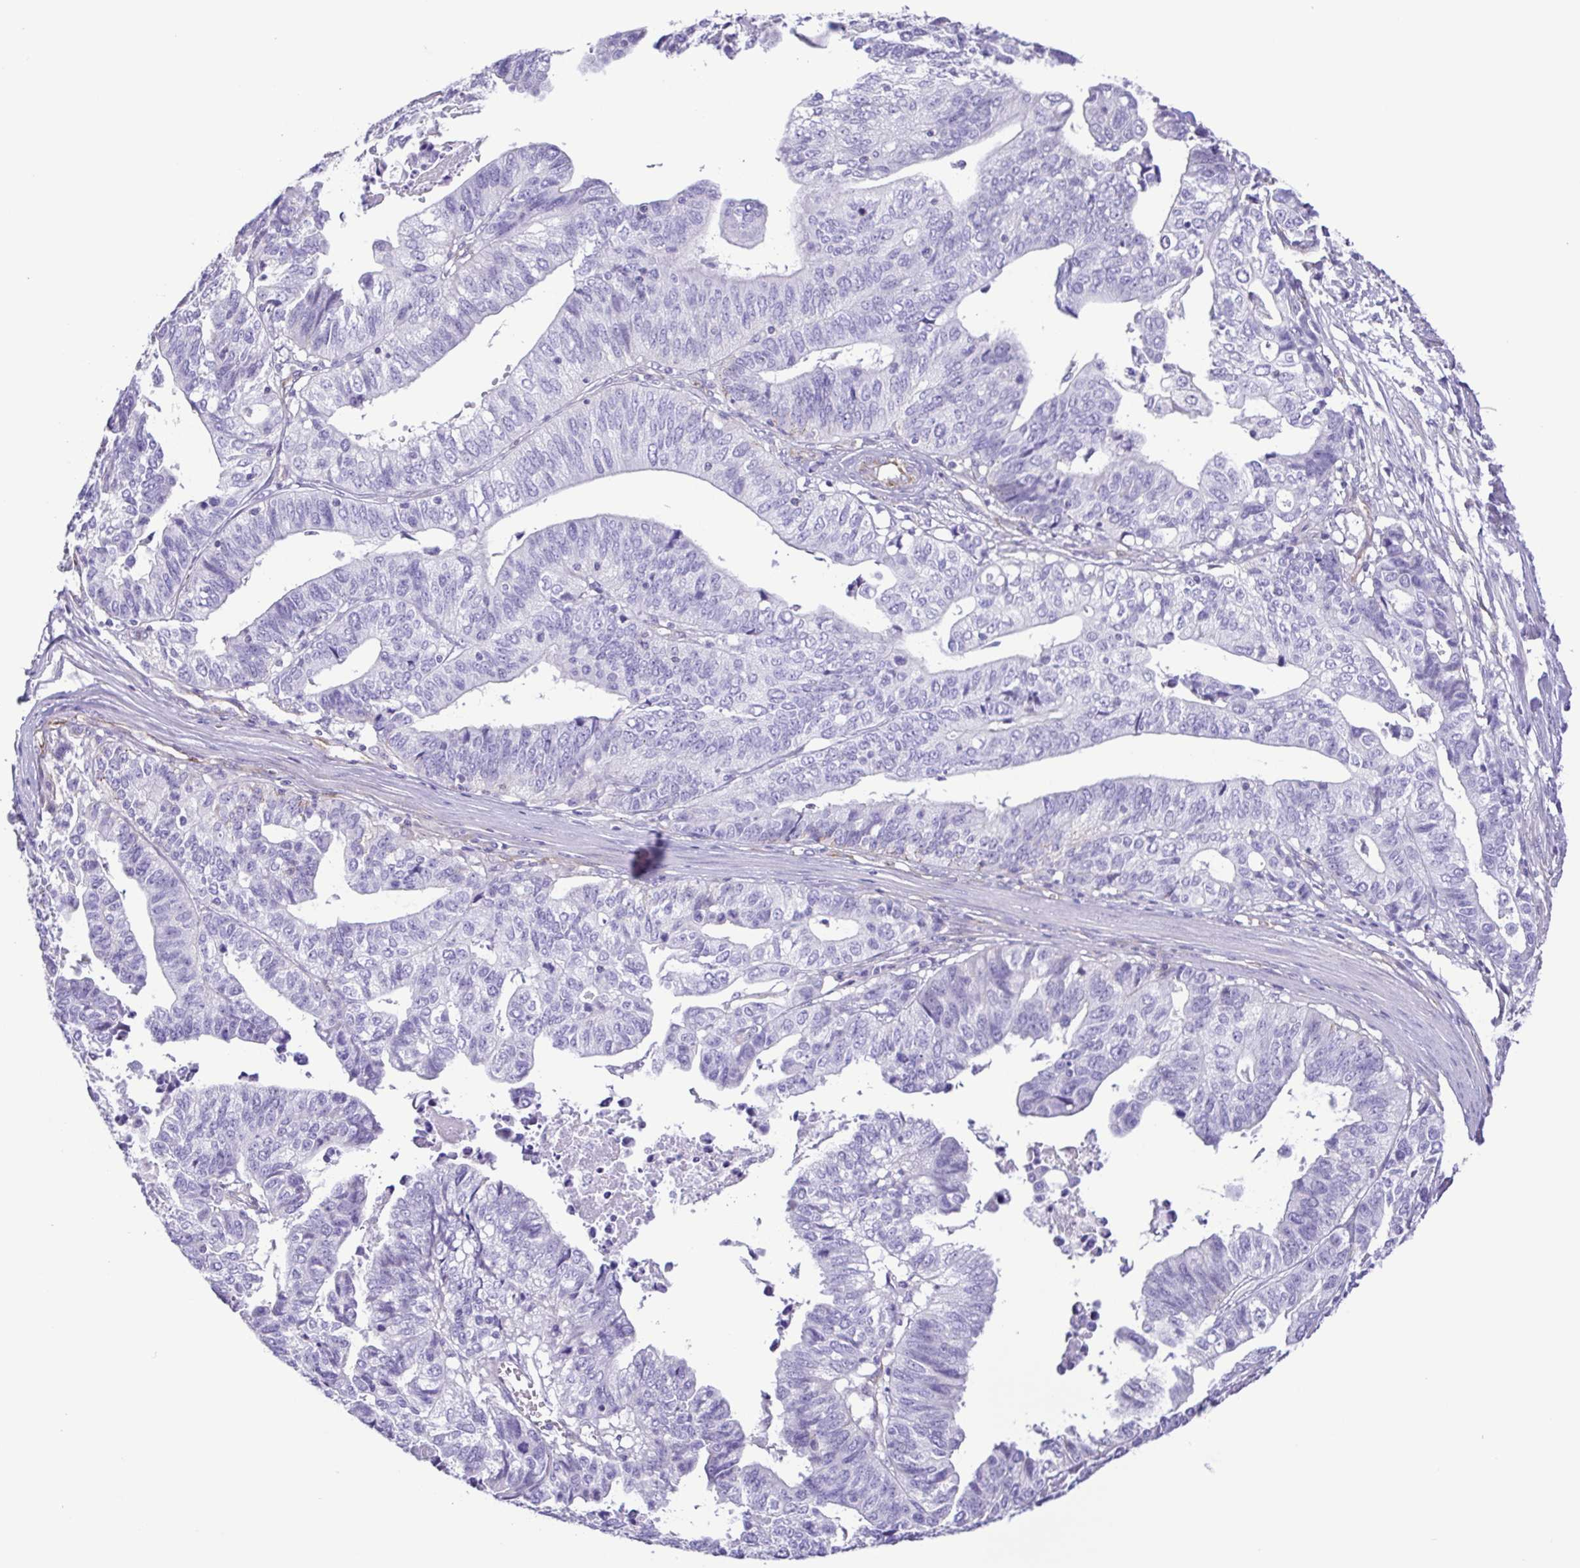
{"staining": {"intensity": "negative", "quantity": "none", "location": "none"}, "tissue": "stomach cancer", "cell_type": "Tumor cells", "image_type": "cancer", "snomed": [{"axis": "morphology", "description": "Adenocarcinoma, NOS"}, {"axis": "topography", "description": "Stomach, upper"}], "caption": "This is an immunohistochemistry histopathology image of adenocarcinoma (stomach). There is no expression in tumor cells.", "gene": "FLT1", "patient": {"sex": "female", "age": 67}}